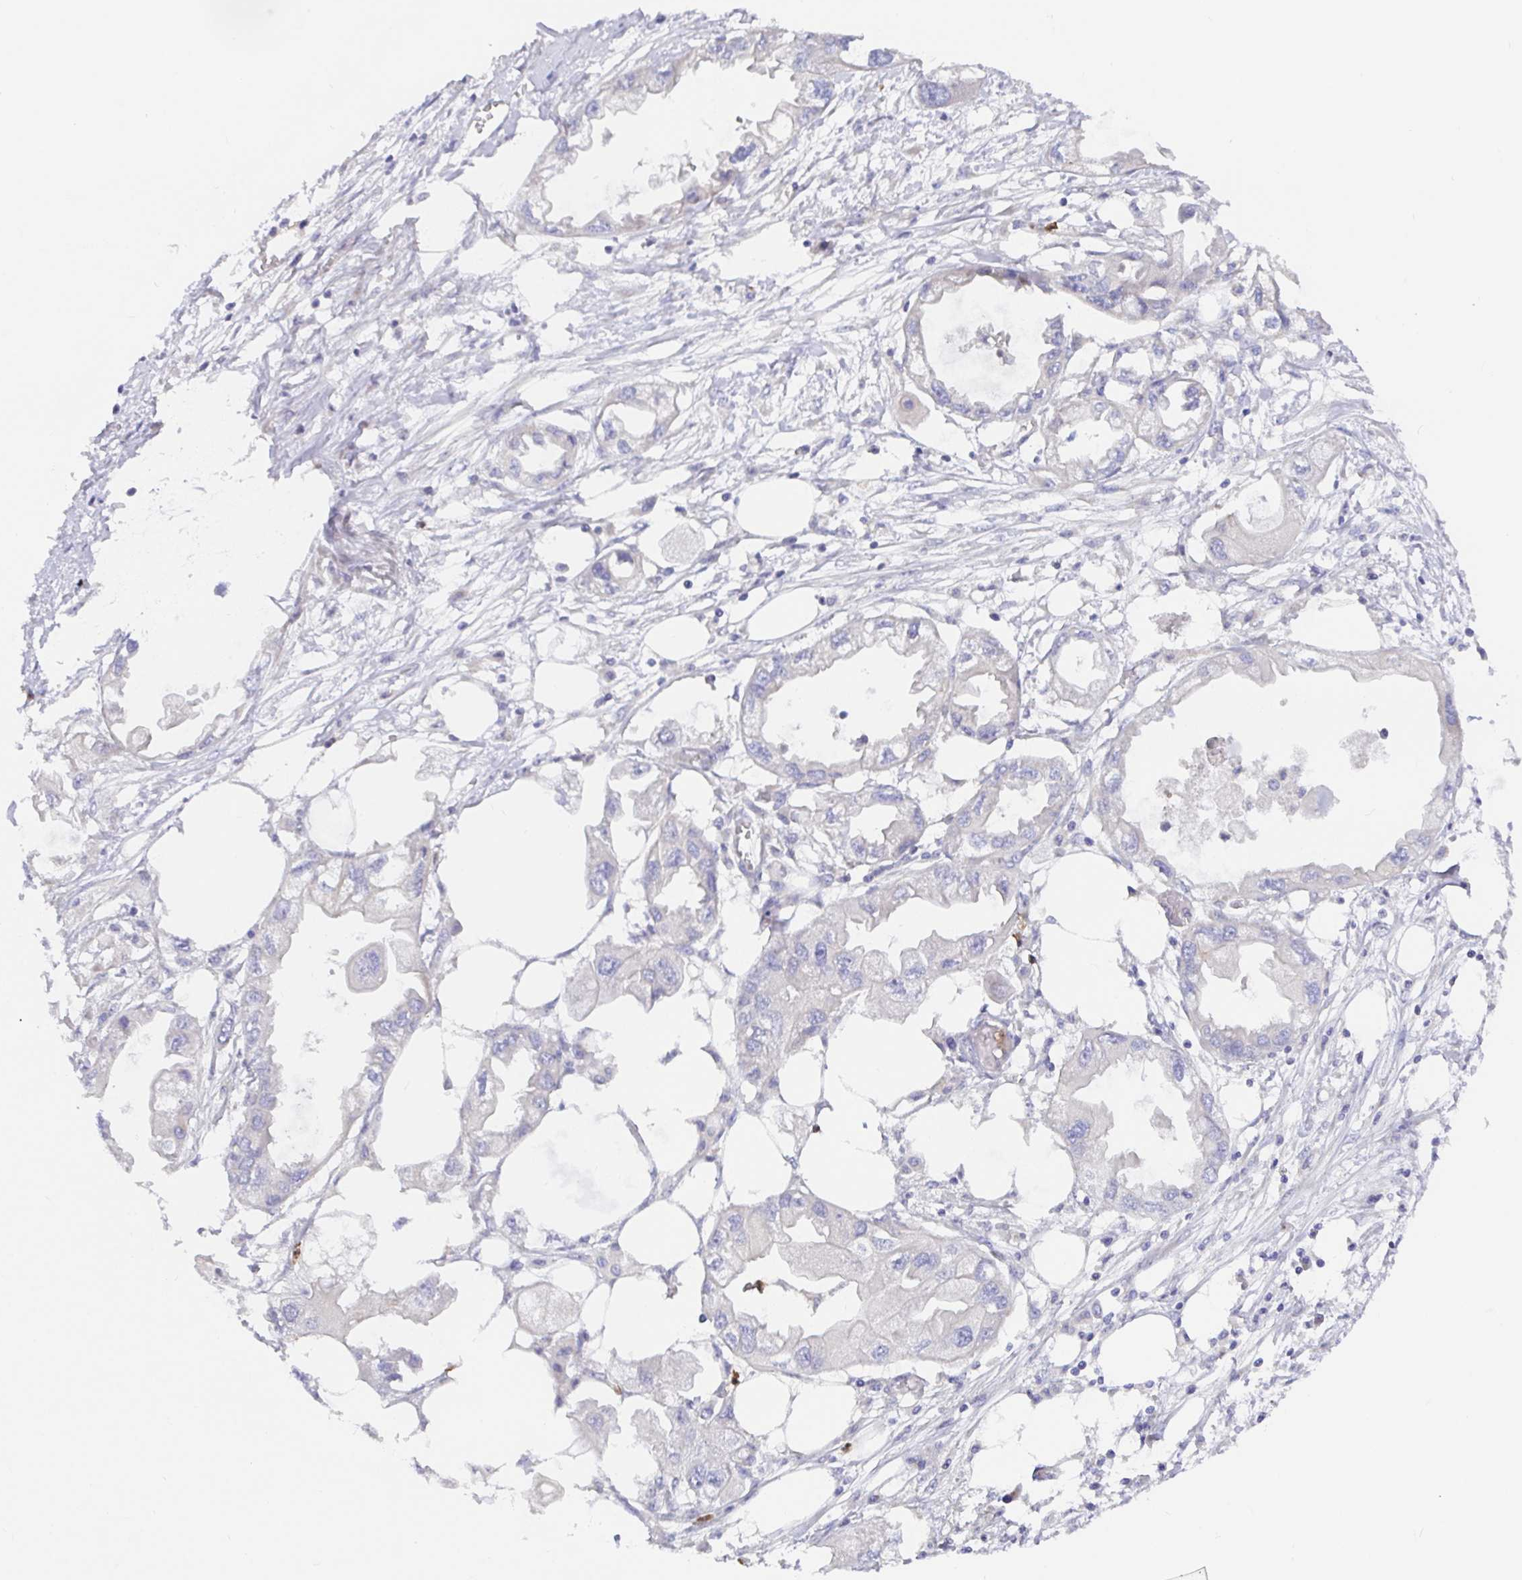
{"staining": {"intensity": "negative", "quantity": "none", "location": "none"}, "tissue": "endometrial cancer", "cell_type": "Tumor cells", "image_type": "cancer", "snomed": [{"axis": "morphology", "description": "Adenocarcinoma, NOS"}, {"axis": "morphology", "description": "Adenocarcinoma, metastatic, NOS"}, {"axis": "topography", "description": "Adipose tissue"}, {"axis": "topography", "description": "Endometrium"}], "caption": "Tumor cells show no significant protein staining in endometrial adenocarcinoma.", "gene": "GOLGA1", "patient": {"sex": "female", "age": 67}}